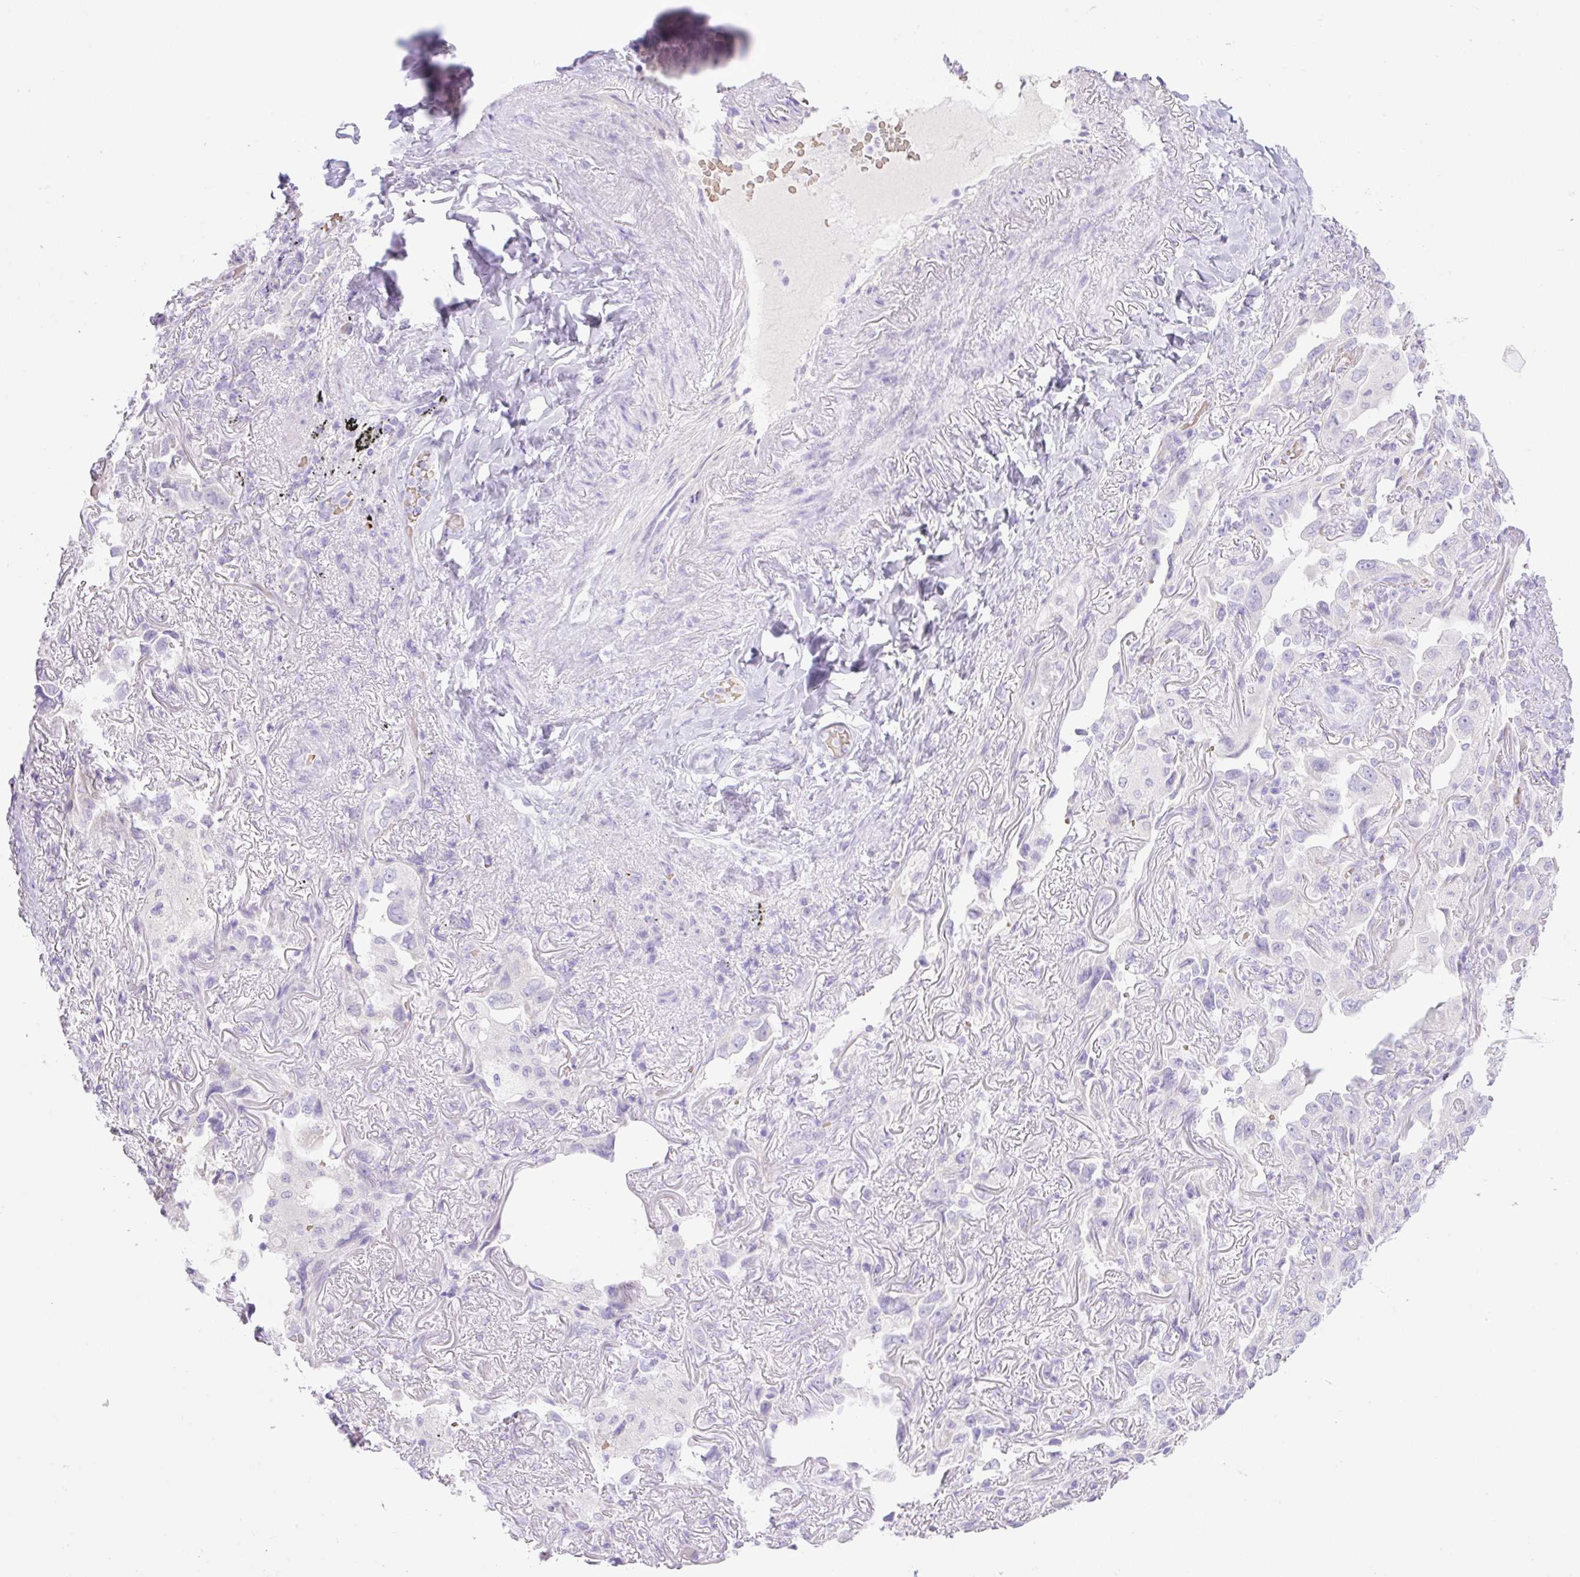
{"staining": {"intensity": "negative", "quantity": "none", "location": "none"}, "tissue": "lung cancer", "cell_type": "Tumor cells", "image_type": "cancer", "snomed": [{"axis": "morphology", "description": "Adenocarcinoma, NOS"}, {"axis": "topography", "description": "Lung"}], "caption": "Immunohistochemical staining of human lung cancer demonstrates no significant expression in tumor cells.", "gene": "CDX1", "patient": {"sex": "female", "age": 69}}